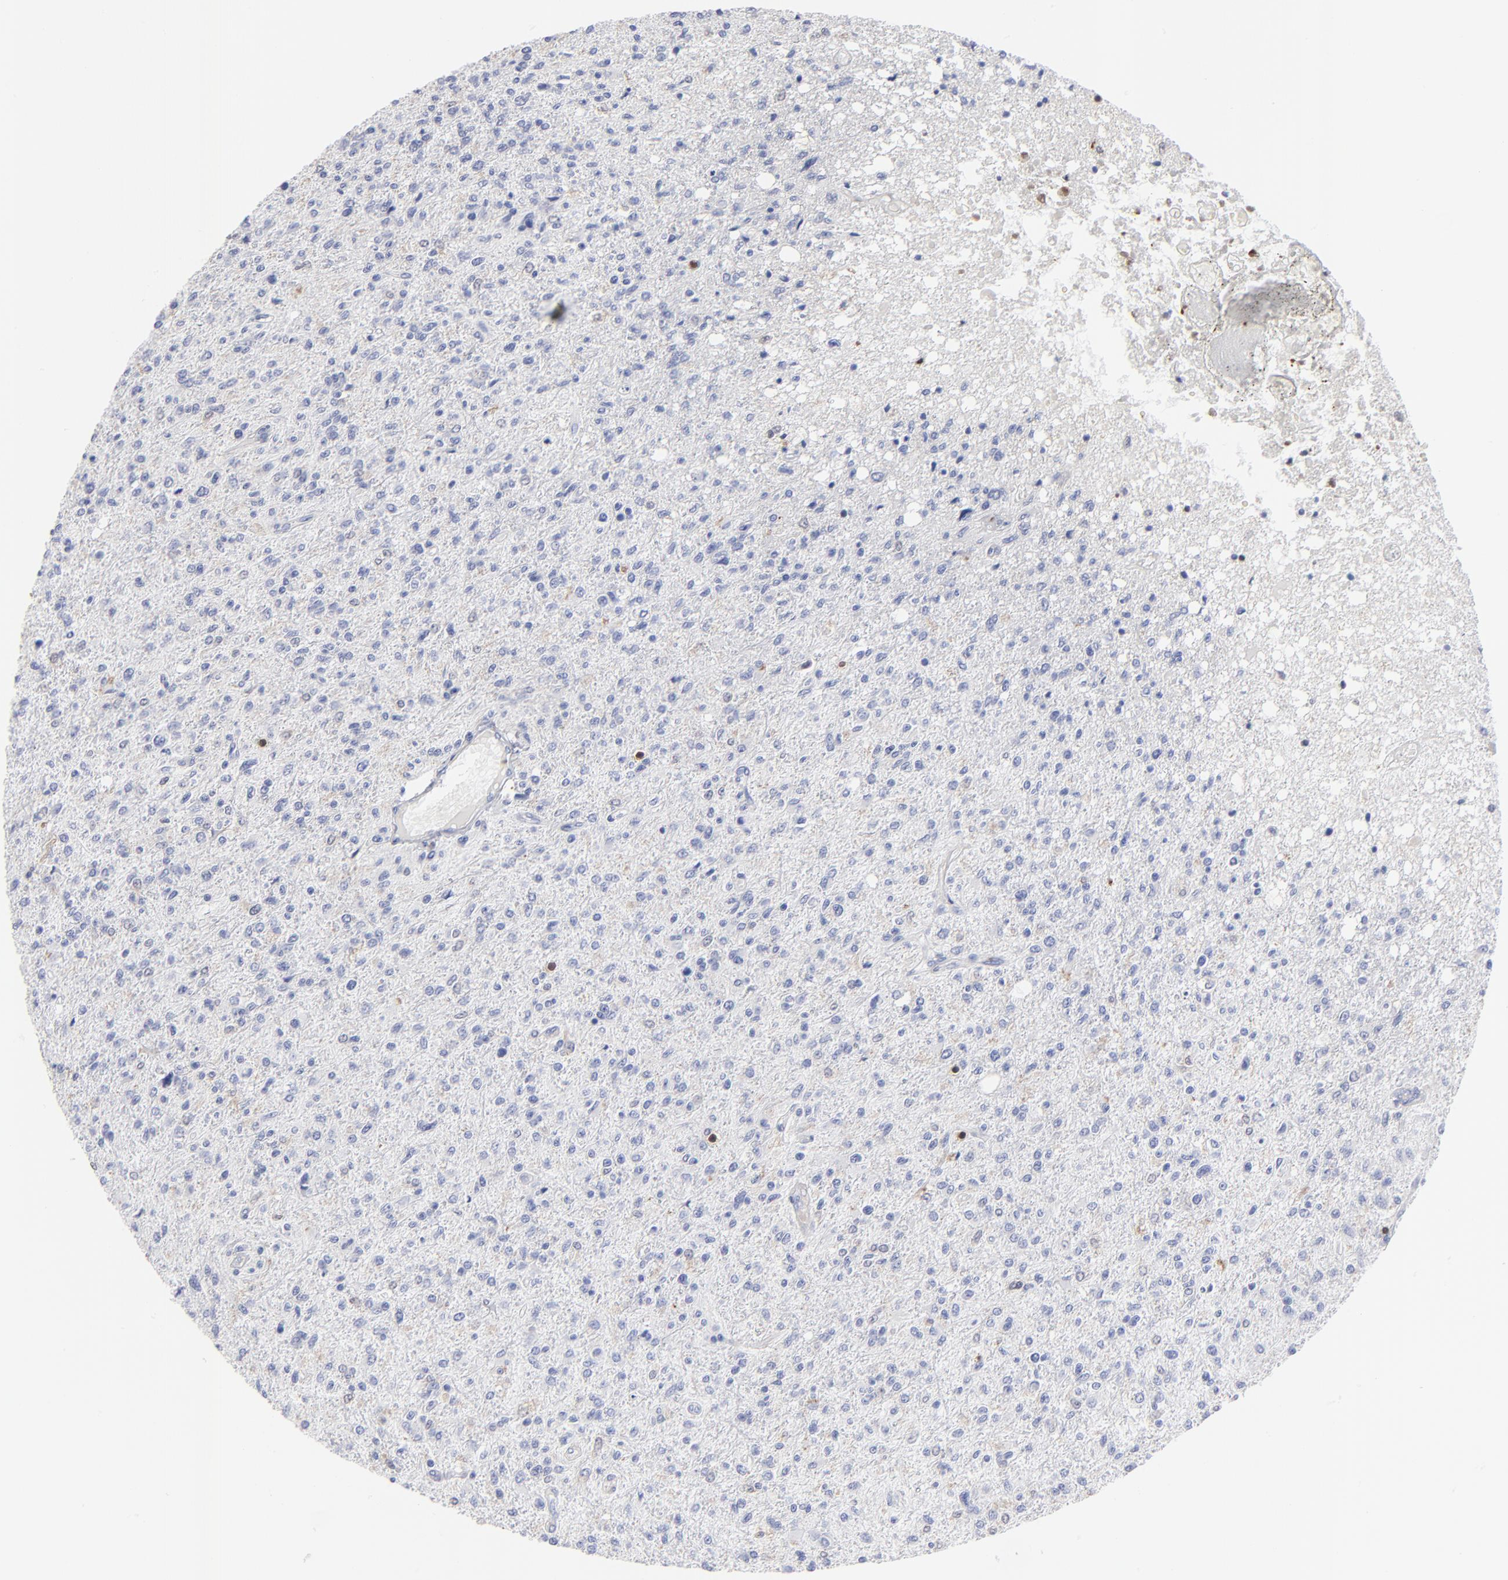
{"staining": {"intensity": "negative", "quantity": "none", "location": "none"}, "tissue": "glioma", "cell_type": "Tumor cells", "image_type": "cancer", "snomed": [{"axis": "morphology", "description": "Glioma, malignant, High grade"}, {"axis": "topography", "description": "Cerebral cortex"}], "caption": "The immunohistochemistry (IHC) micrograph has no significant expression in tumor cells of malignant glioma (high-grade) tissue.", "gene": "TBXT", "patient": {"sex": "male", "age": 76}}